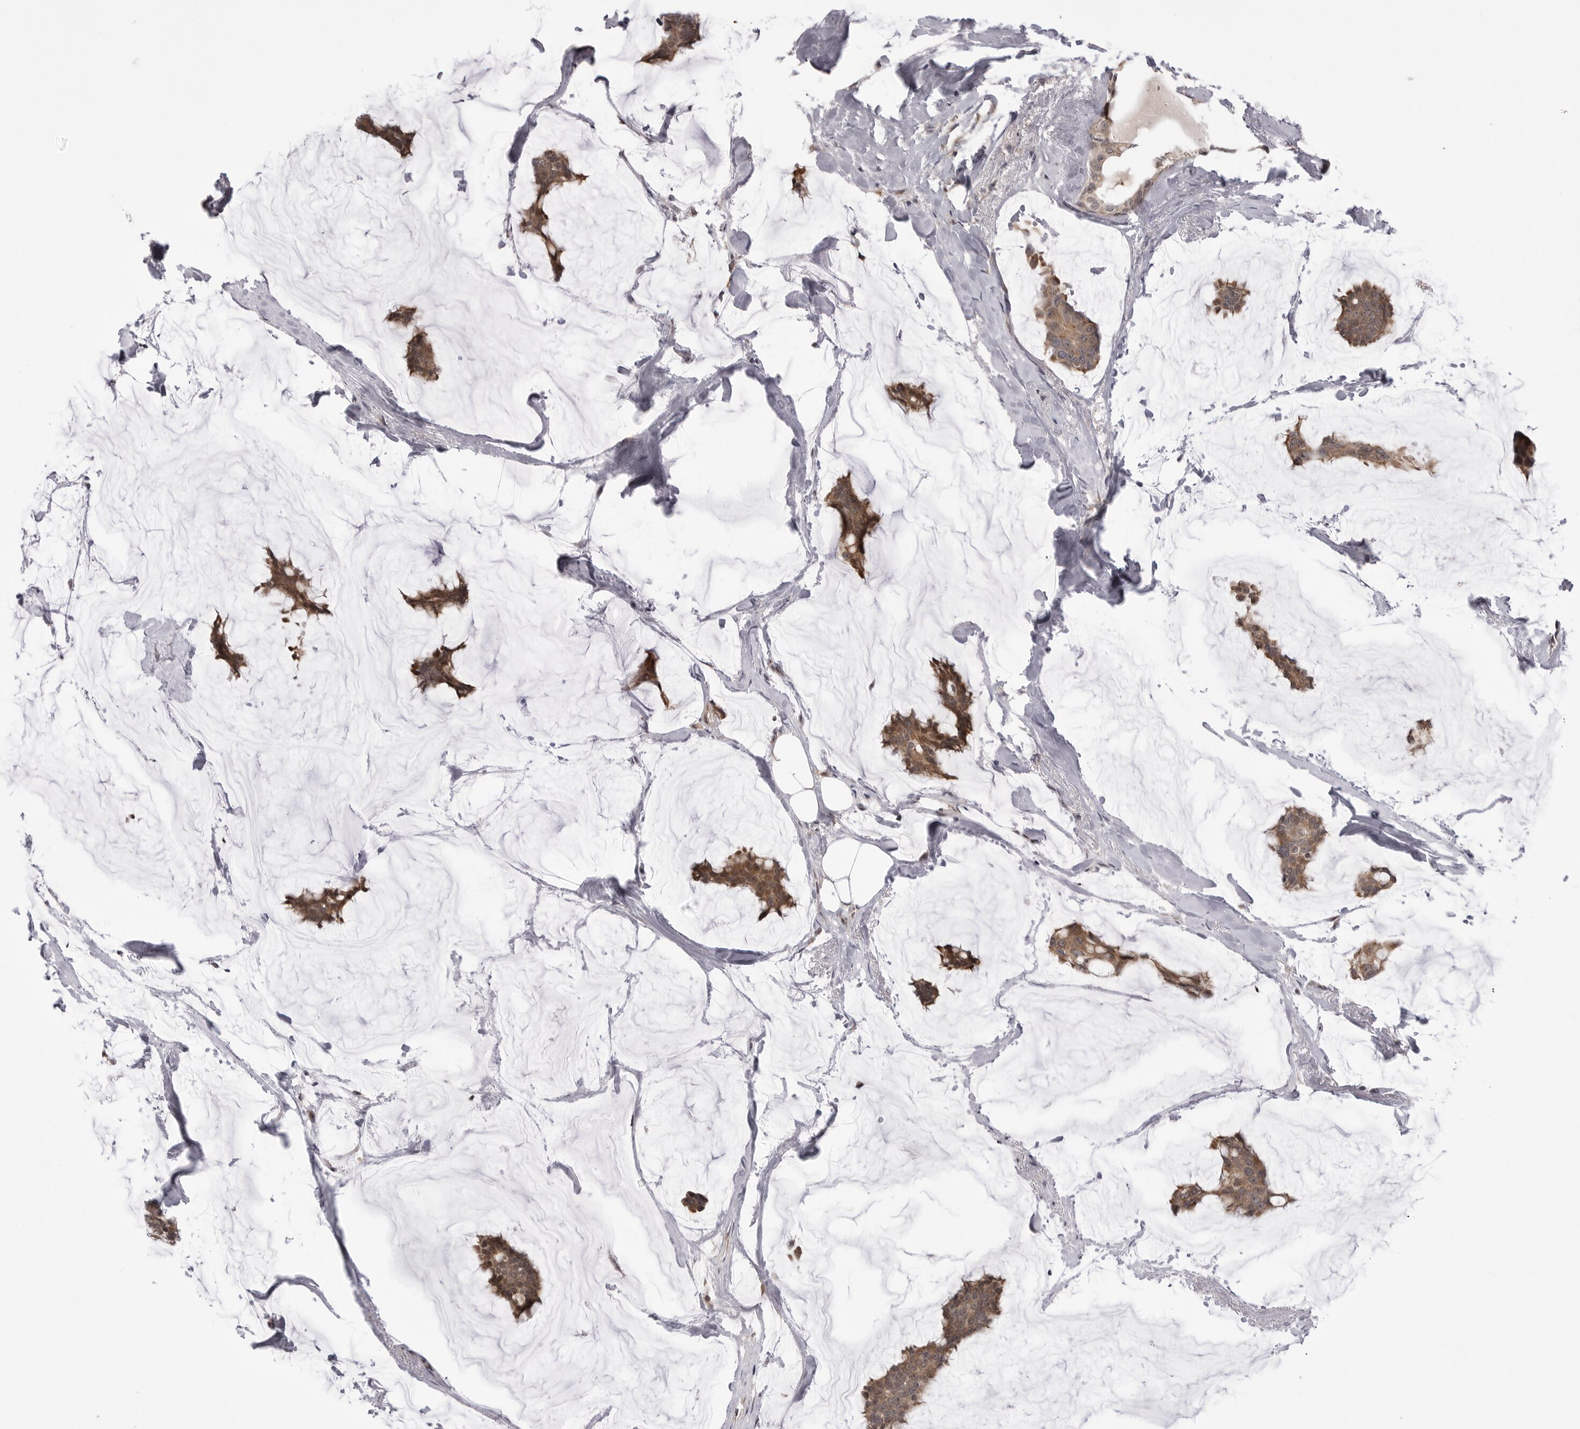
{"staining": {"intensity": "moderate", "quantity": ">75%", "location": "cytoplasmic/membranous"}, "tissue": "breast cancer", "cell_type": "Tumor cells", "image_type": "cancer", "snomed": [{"axis": "morphology", "description": "Duct carcinoma"}, {"axis": "topography", "description": "Breast"}], "caption": "Protein expression analysis of human breast intraductal carcinoma reveals moderate cytoplasmic/membranous expression in approximately >75% of tumor cells. (Stains: DAB (3,3'-diaminobenzidine) in brown, nuclei in blue, Microscopy: brightfield microscopy at high magnification).", "gene": "PTK2B", "patient": {"sex": "female", "age": 93}}